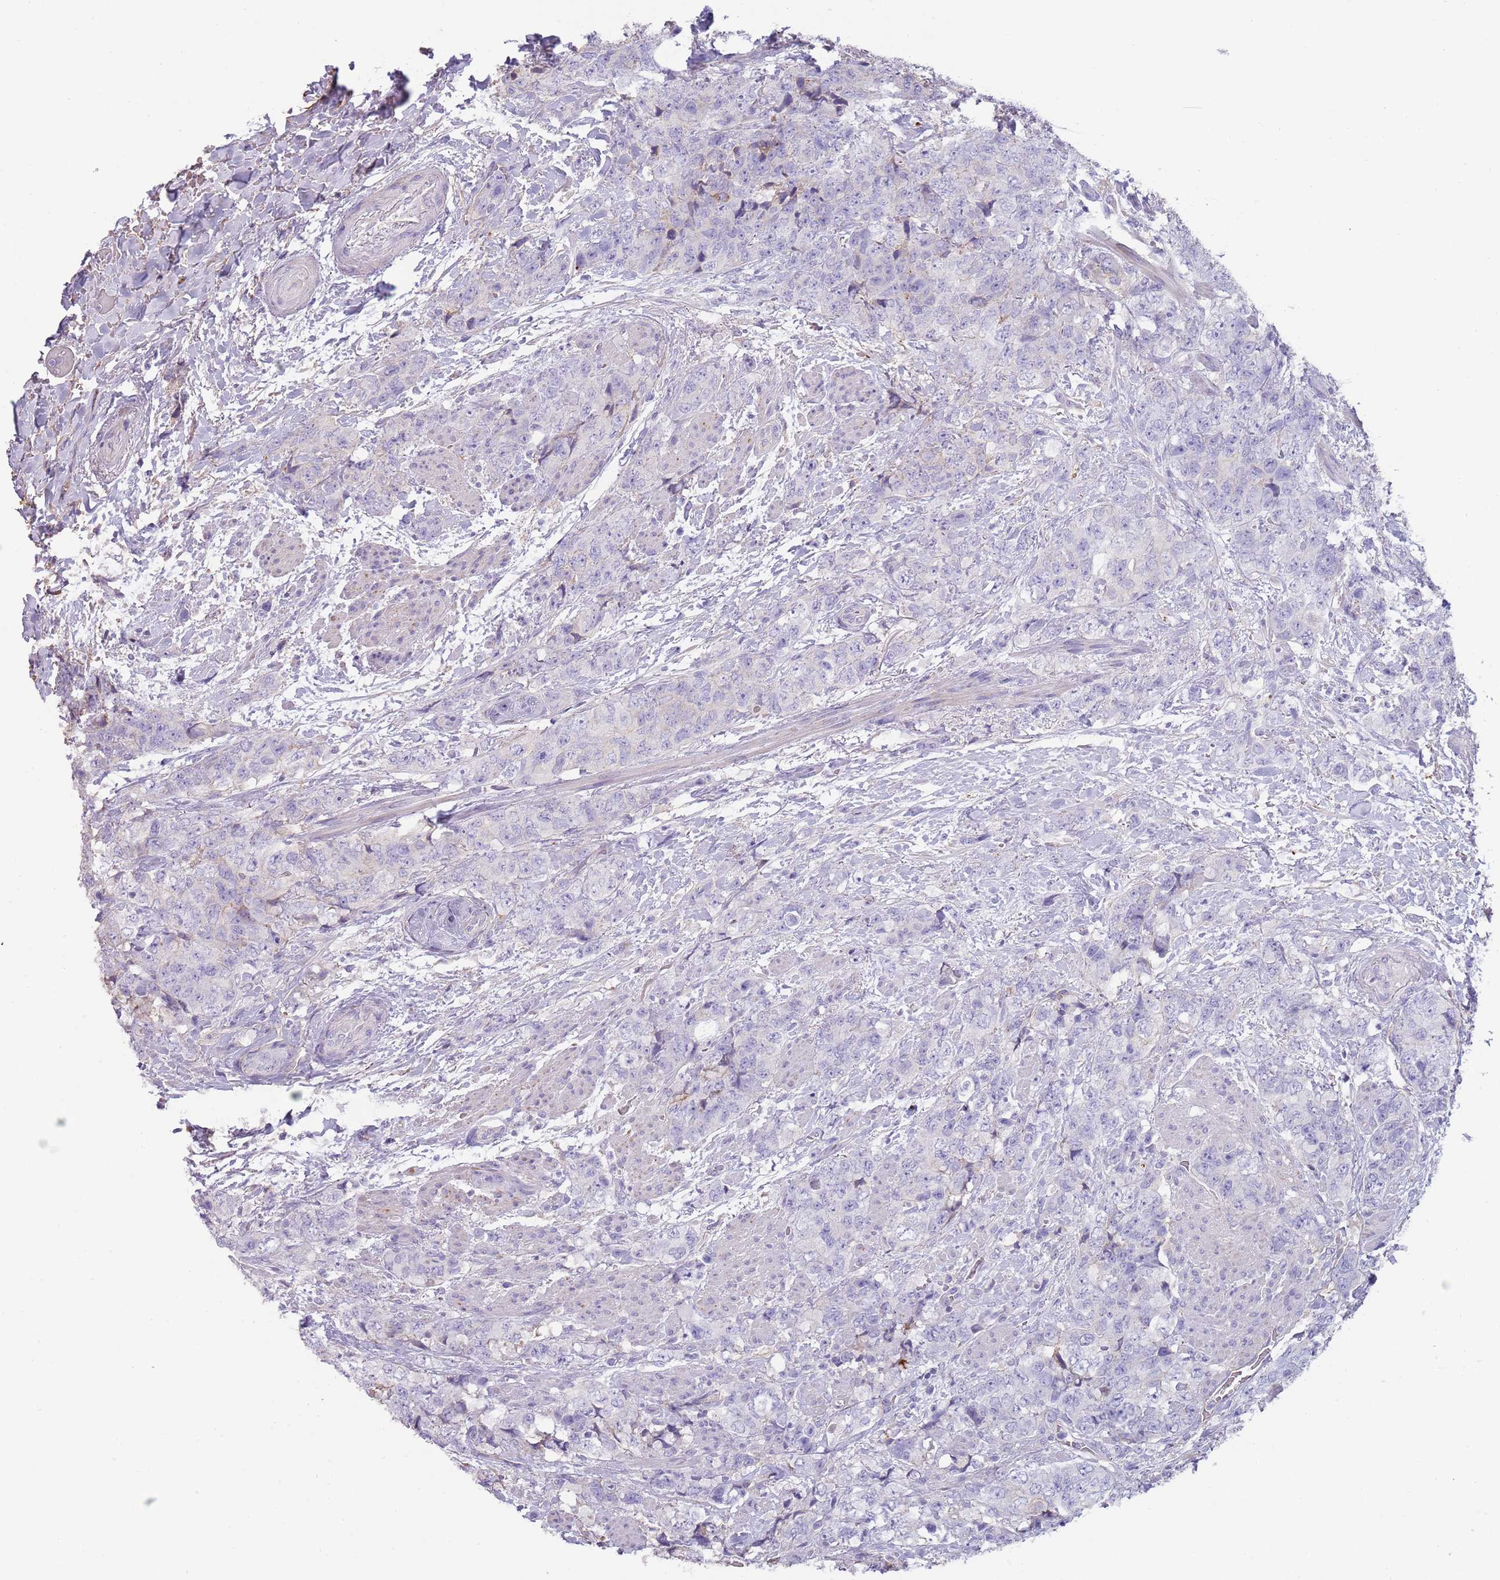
{"staining": {"intensity": "negative", "quantity": "none", "location": "none"}, "tissue": "urothelial cancer", "cell_type": "Tumor cells", "image_type": "cancer", "snomed": [{"axis": "morphology", "description": "Urothelial carcinoma, High grade"}, {"axis": "topography", "description": "Urinary bladder"}], "caption": "The micrograph reveals no staining of tumor cells in urothelial cancer. (DAB (3,3'-diaminobenzidine) immunohistochemistry visualized using brightfield microscopy, high magnification).", "gene": "NBPF3", "patient": {"sex": "female", "age": 78}}